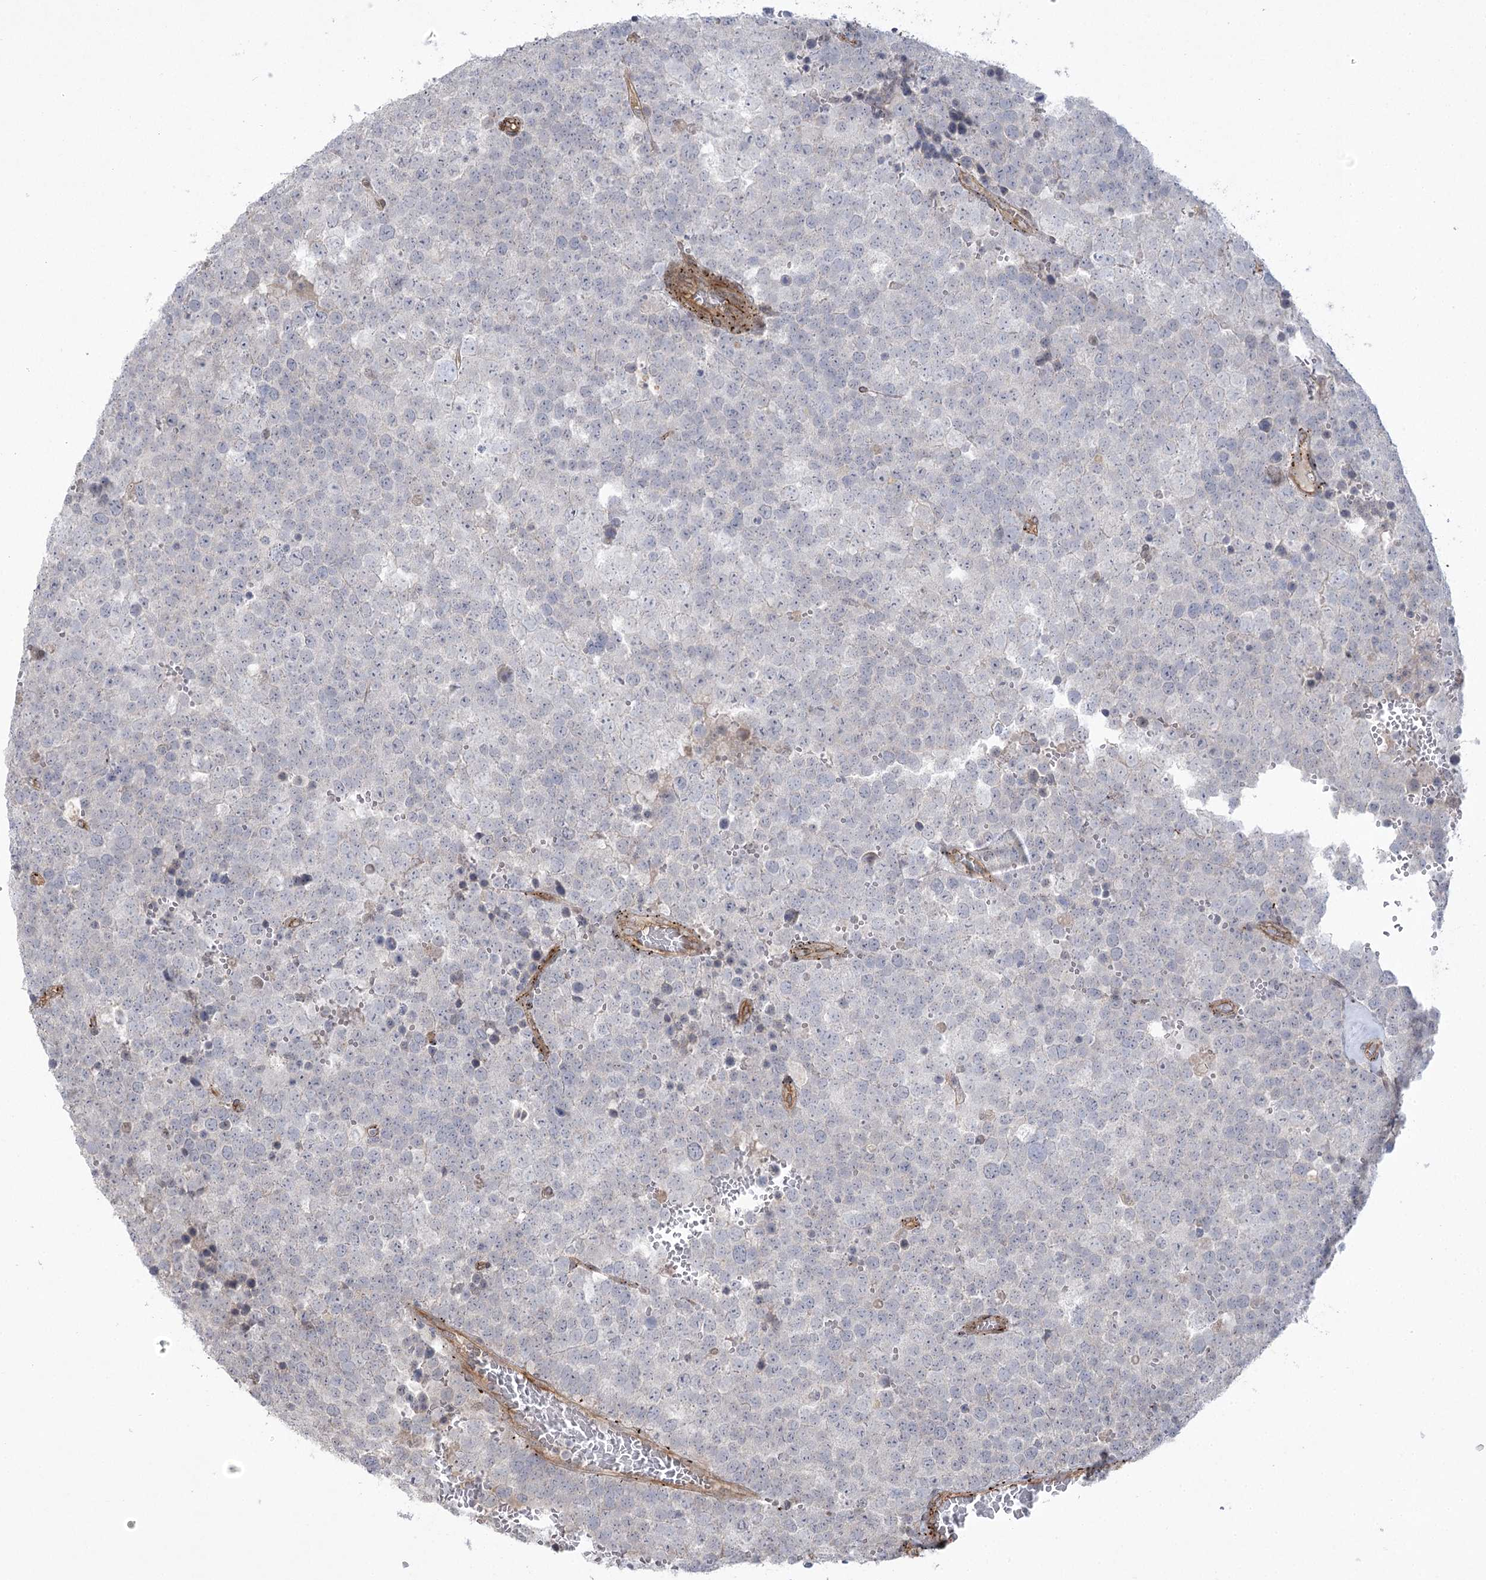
{"staining": {"intensity": "negative", "quantity": "none", "location": "none"}, "tissue": "testis cancer", "cell_type": "Tumor cells", "image_type": "cancer", "snomed": [{"axis": "morphology", "description": "Seminoma, NOS"}, {"axis": "topography", "description": "Testis"}], "caption": "This is an immunohistochemistry (IHC) micrograph of testis seminoma. There is no positivity in tumor cells.", "gene": "AMTN", "patient": {"sex": "male", "age": 71}}